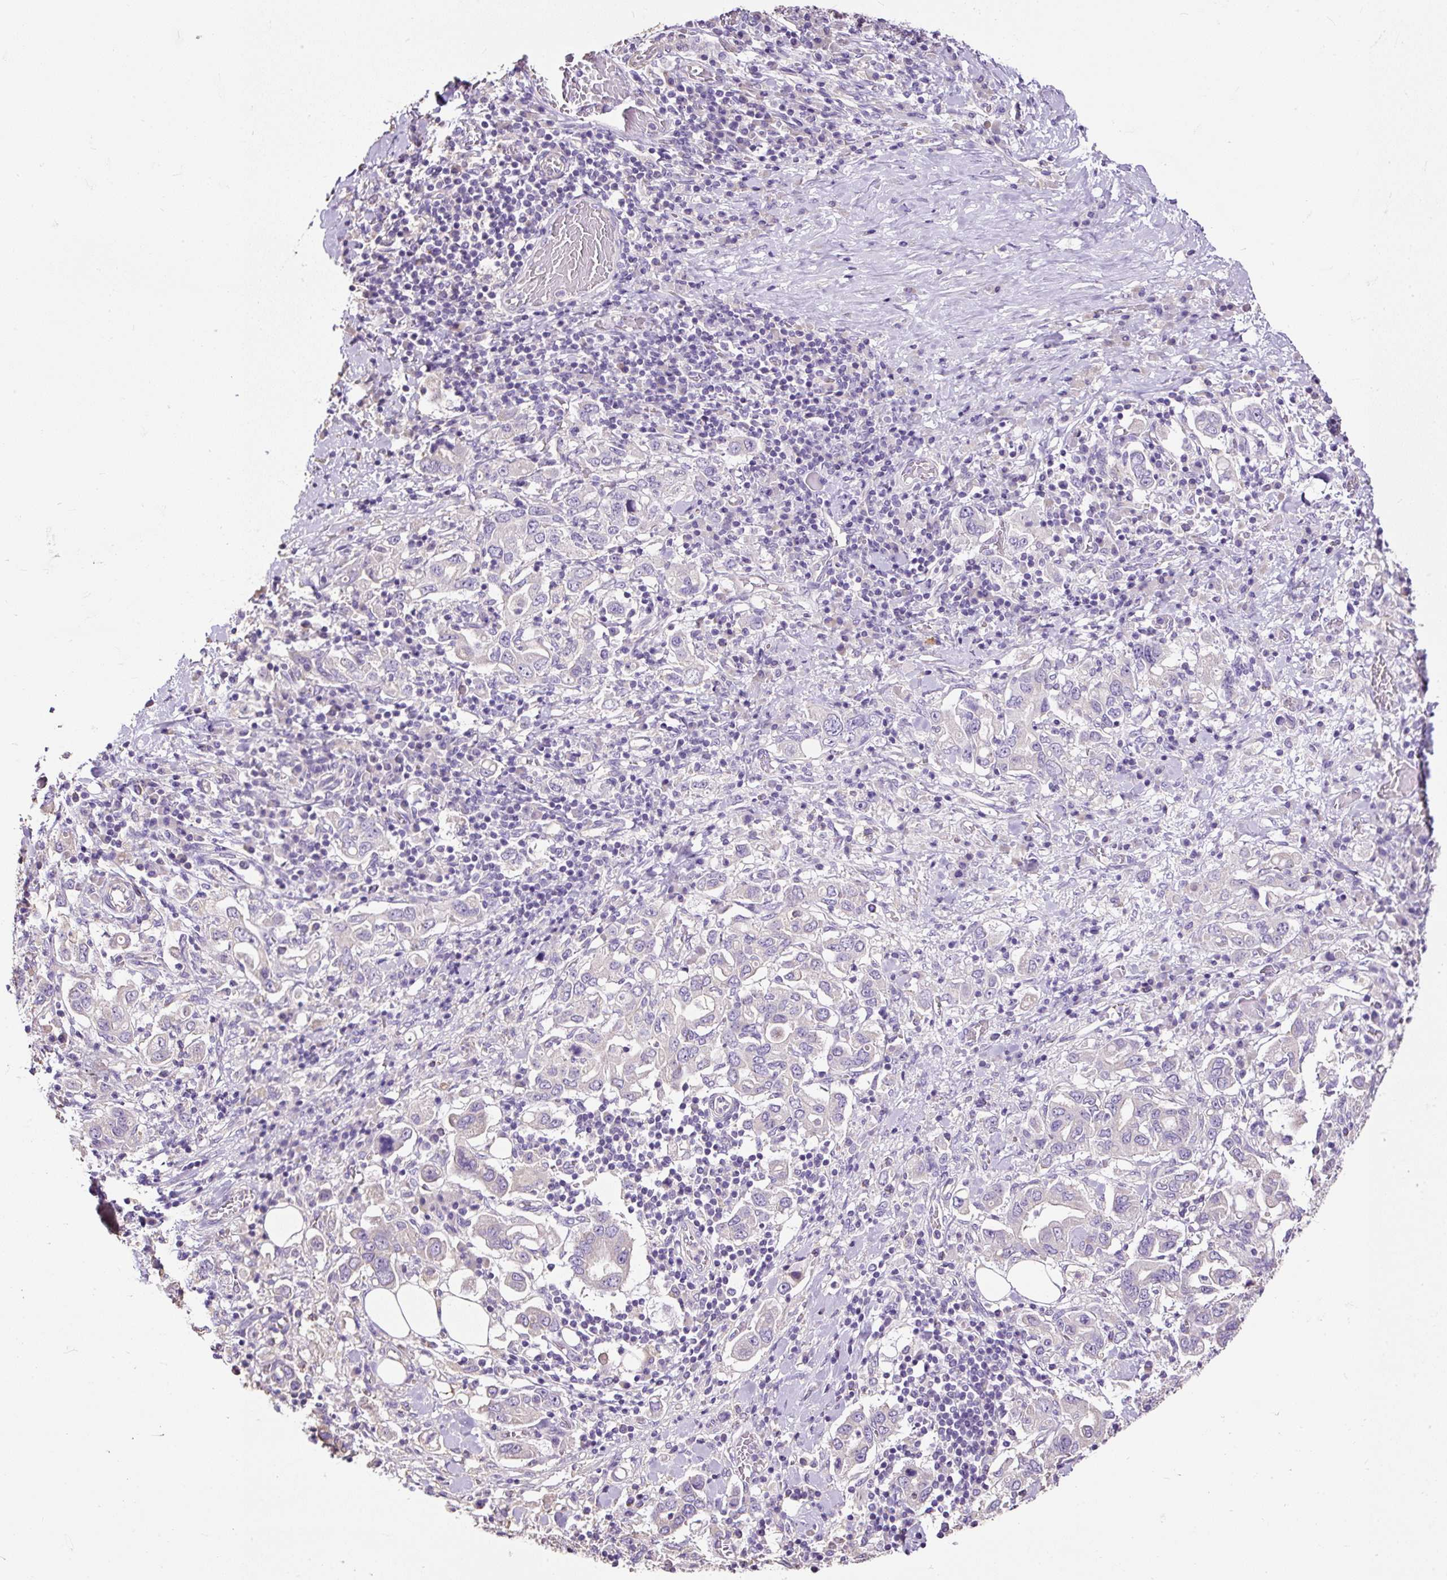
{"staining": {"intensity": "negative", "quantity": "none", "location": "none"}, "tissue": "stomach cancer", "cell_type": "Tumor cells", "image_type": "cancer", "snomed": [{"axis": "morphology", "description": "Adenocarcinoma, NOS"}, {"axis": "topography", "description": "Stomach, upper"}, {"axis": "topography", "description": "Stomach"}], "caption": "Stomach cancer (adenocarcinoma) was stained to show a protein in brown. There is no significant expression in tumor cells. The staining is performed using DAB brown chromogen with nuclei counter-stained in using hematoxylin.", "gene": "PDIA2", "patient": {"sex": "male", "age": 62}}